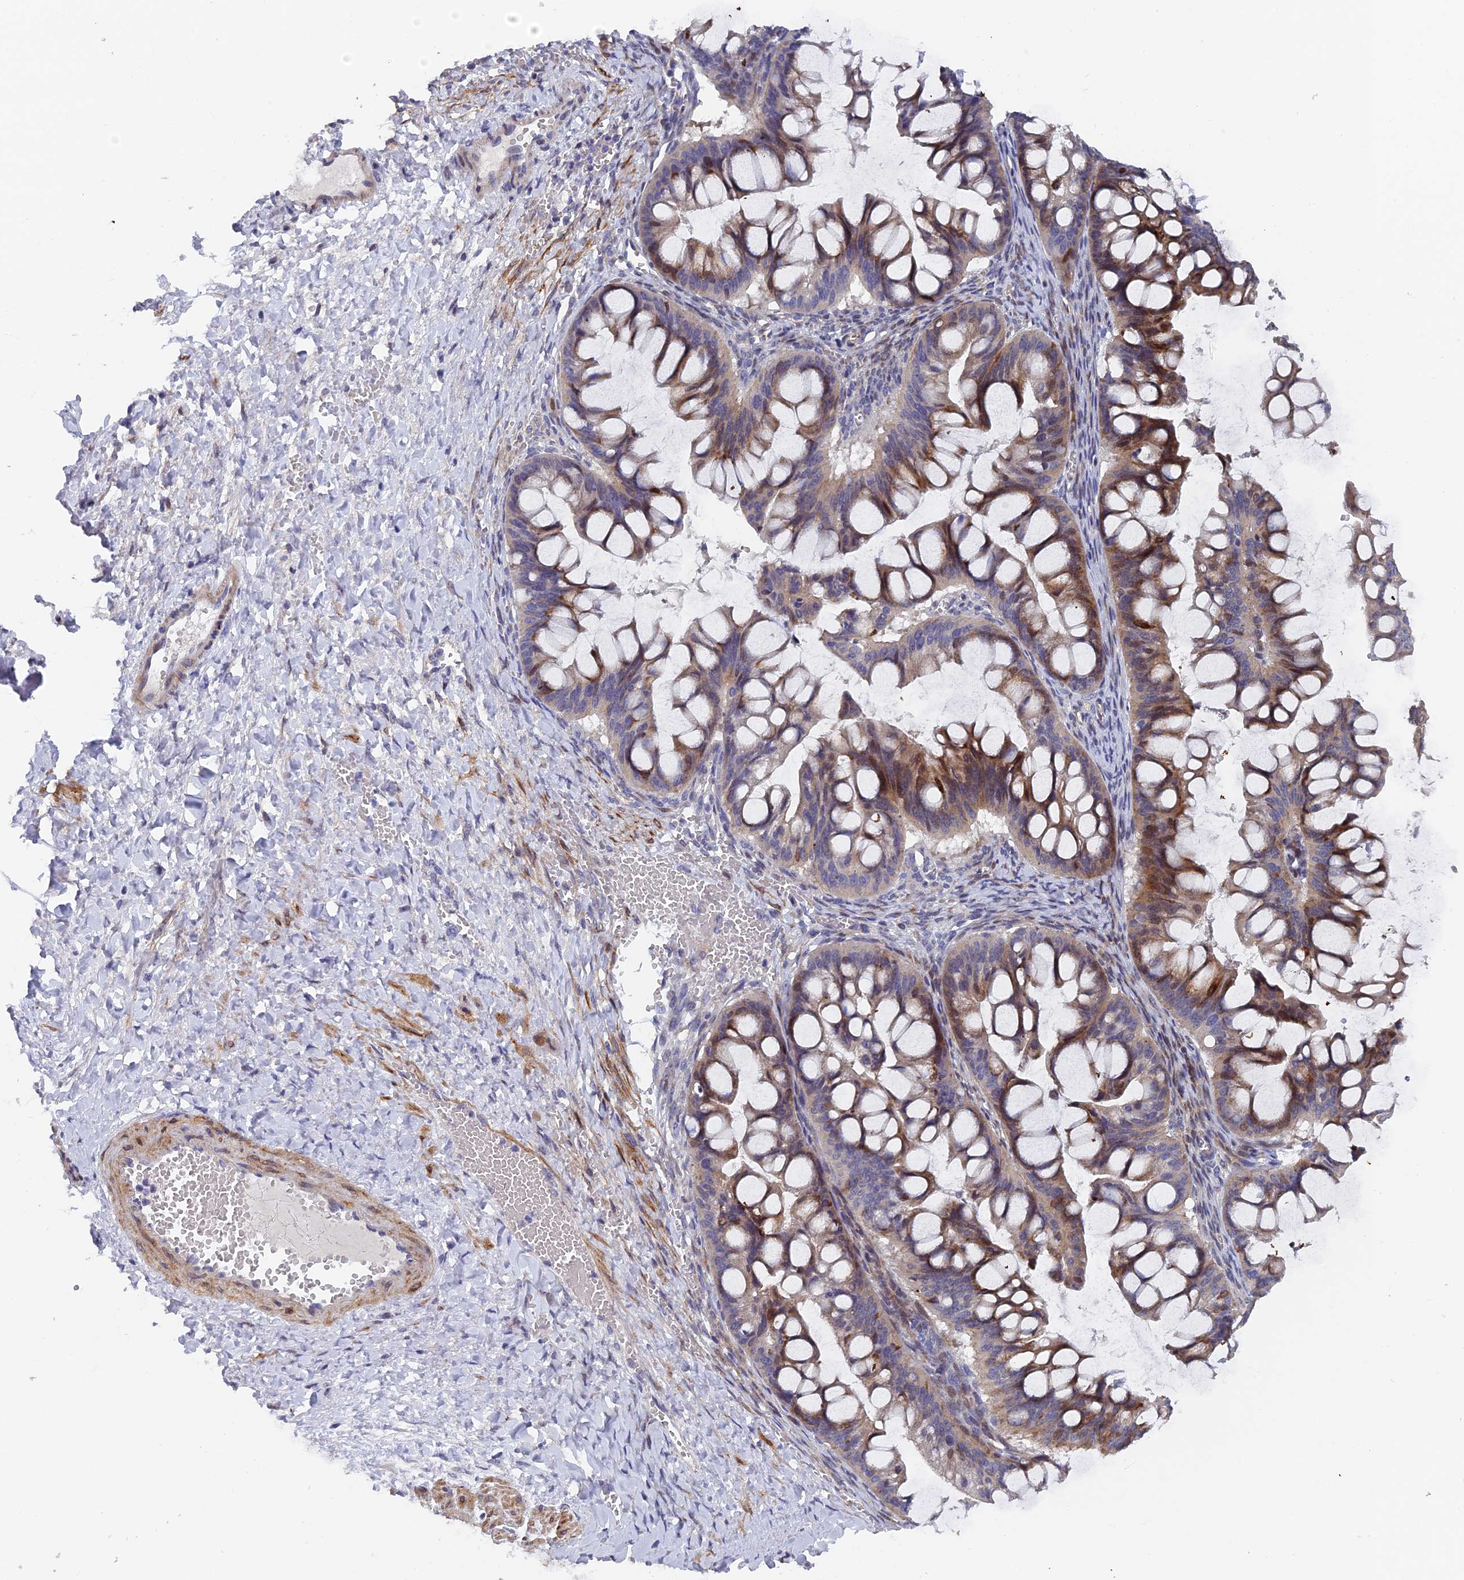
{"staining": {"intensity": "moderate", "quantity": "25%-75%", "location": "cytoplasmic/membranous,nuclear"}, "tissue": "ovarian cancer", "cell_type": "Tumor cells", "image_type": "cancer", "snomed": [{"axis": "morphology", "description": "Cystadenocarcinoma, mucinous, NOS"}, {"axis": "topography", "description": "Ovary"}], "caption": "The micrograph displays immunohistochemical staining of mucinous cystadenocarcinoma (ovarian). There is moderate cytoplasmic/membranous and nuclear positivity is present in about 25%-75% of tumor cells. (brown staining indicates protein expression, while blue staining denotes nuclei).", "gene": "RAB28", "patient": {"sex": "female", "age": 73}}